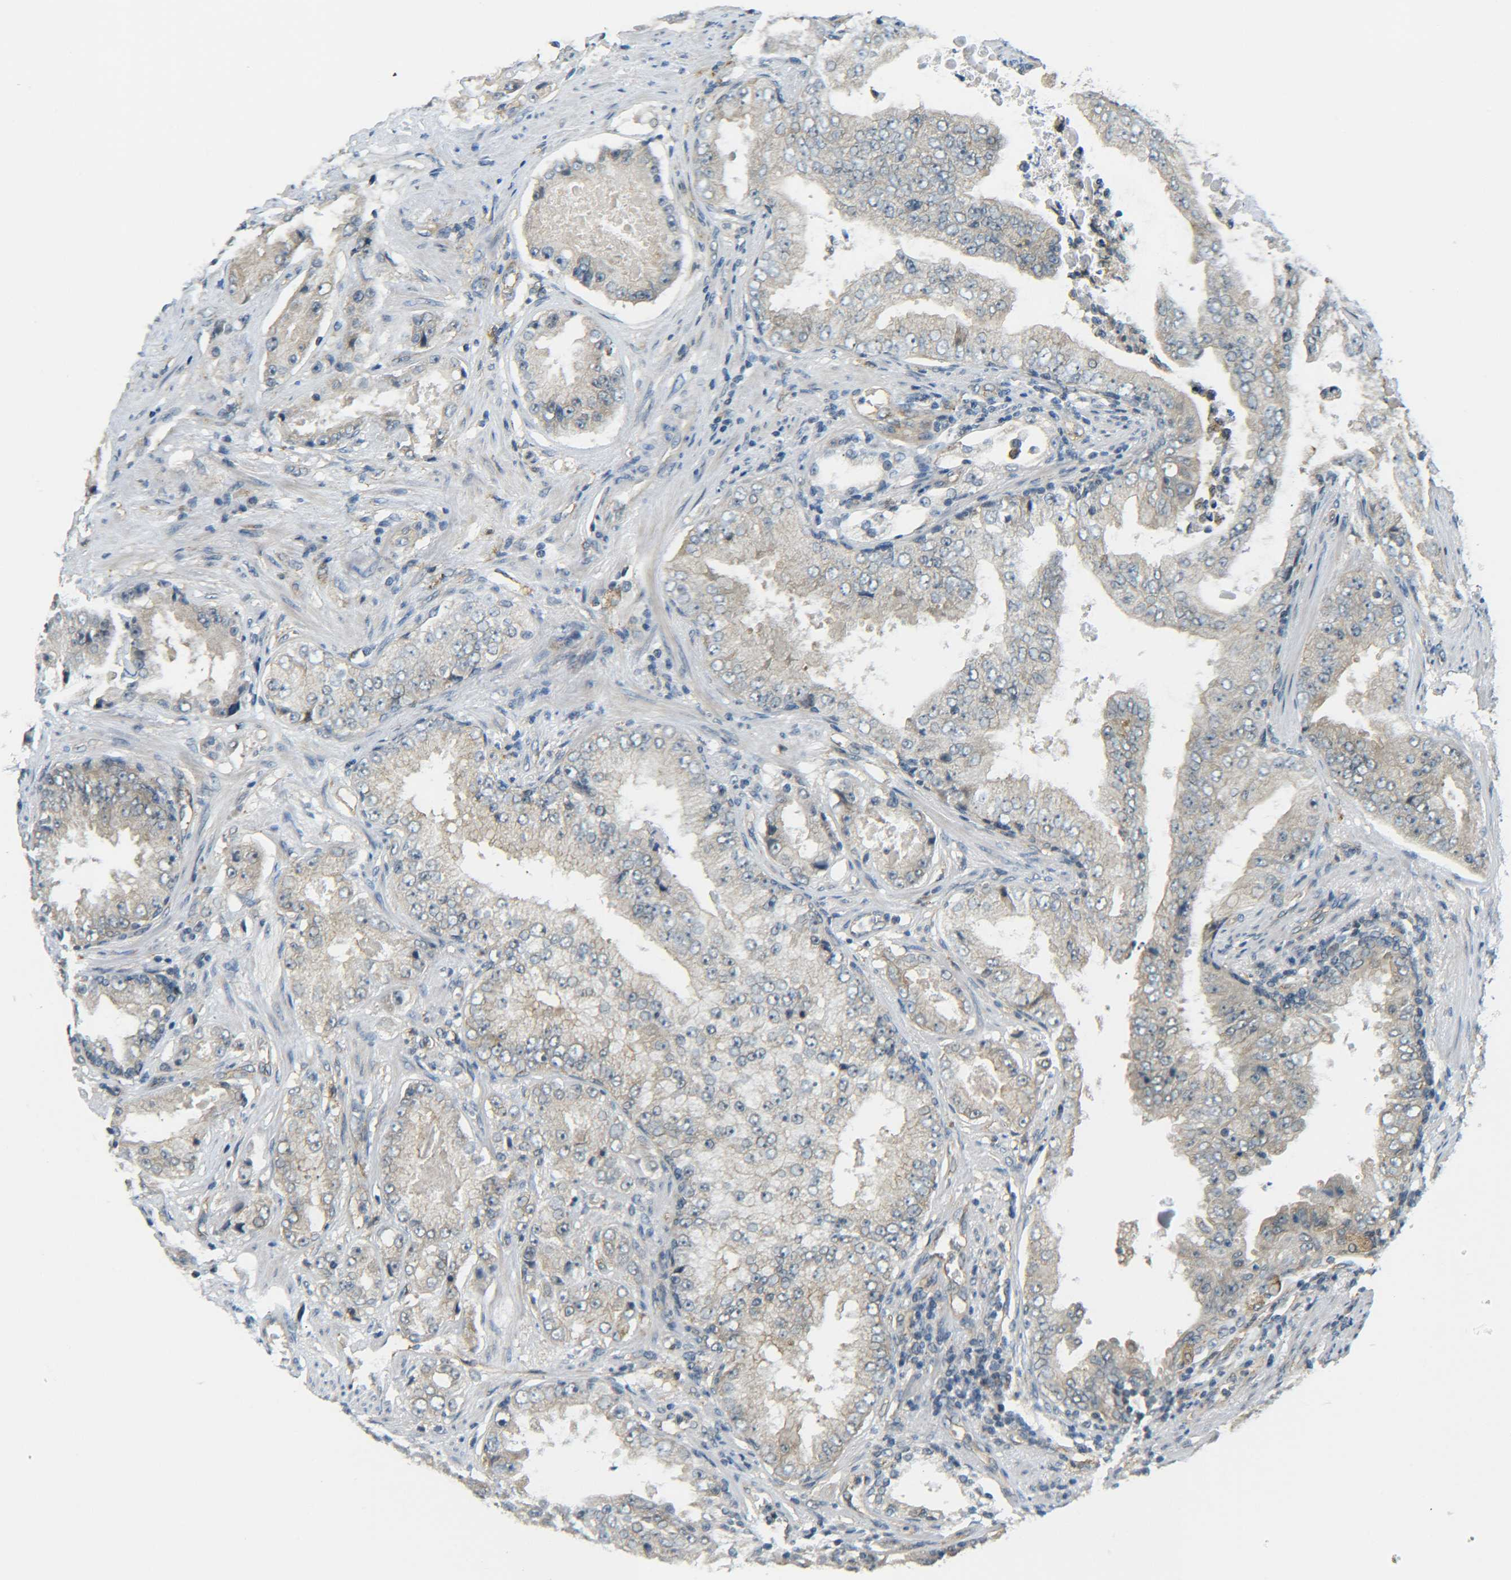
{"staining": {"intensity": "weak", "quantity": "25%-75%", "location": "cytoplasmic/membranous"}, "tissue": "prostate cancer", "cell_type": "Tumor cells", "image_type": "cancer", "snomed": [{"axis": "morphology", "description": "Adenocarcinoma, High grade"}, {"axis": "topography", "description": "Prostate"}], "caption": "Immunohistochemical staining of prostate adenocarcinoma (high-grade) displays low levels of weak cytoplasmic/membranous positivity in about 25%-75% of tumor cells.", "gene": "DAB2", "patient": {"sex": "male", "age": 73}}